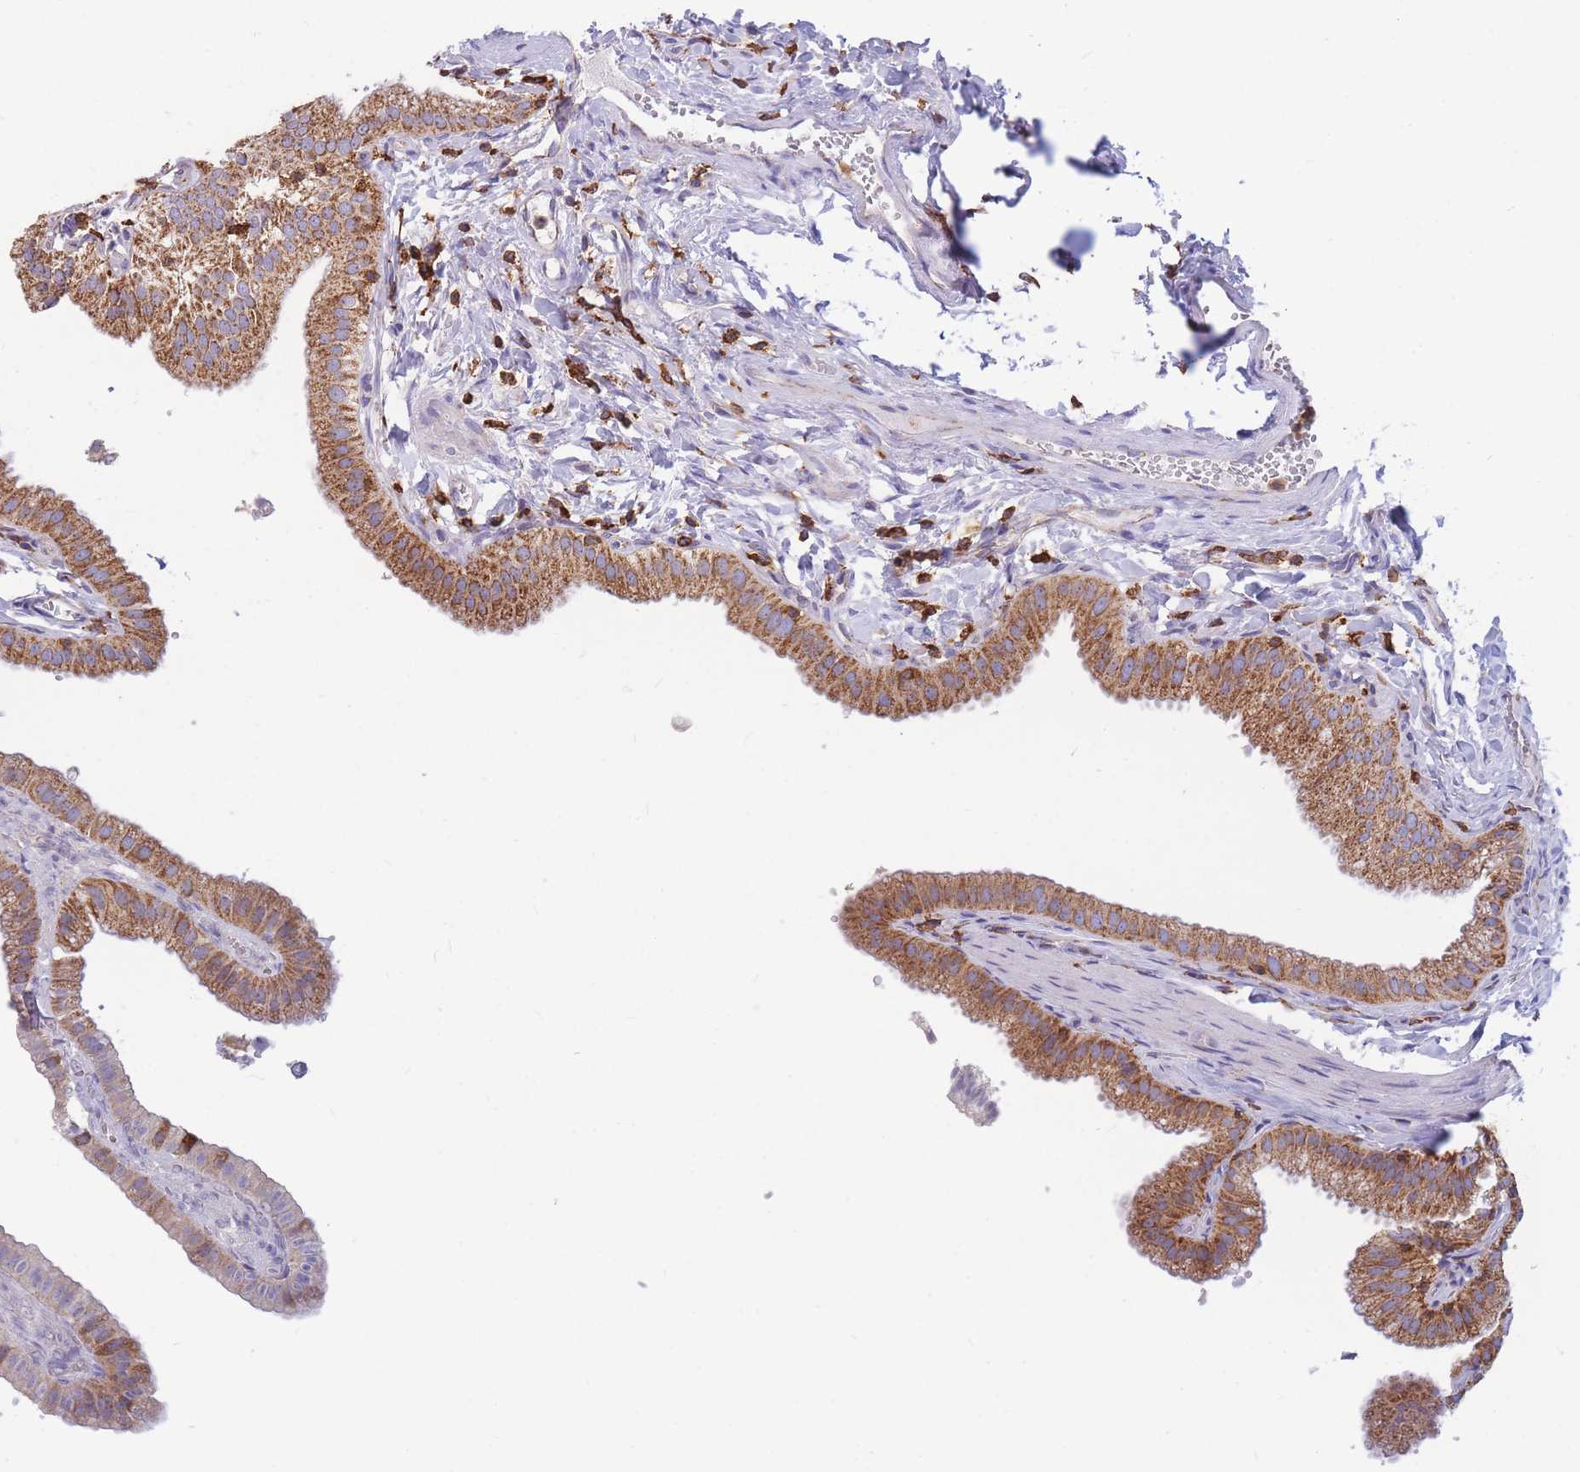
{"staining": {"intensity": "moderate", "quantity": ">75%", "location": "cytoplasmic/membranous"}, "tissue": "gallbladder", "cell_type": "Glandular cells", "image_type": "normal", "snomed": [{"axis": "morphology", "description": "Normal tissue, NOS"}, {"axis": "topography", "description": "Gallbladder"}], "caption": "Immunohistochemistry histopathology image of unremarkable gallbladder: human gallbladder stained using immunohistochemistry (IHC) shows medium levels of moderate protein expression localized specifically in the cytoplasmic/membranous of glandular cells, appearing as a cytoplasmic/membranous brown color.", "gene": "MRPL54", "patient": {"sex": "female", "age": 61}}